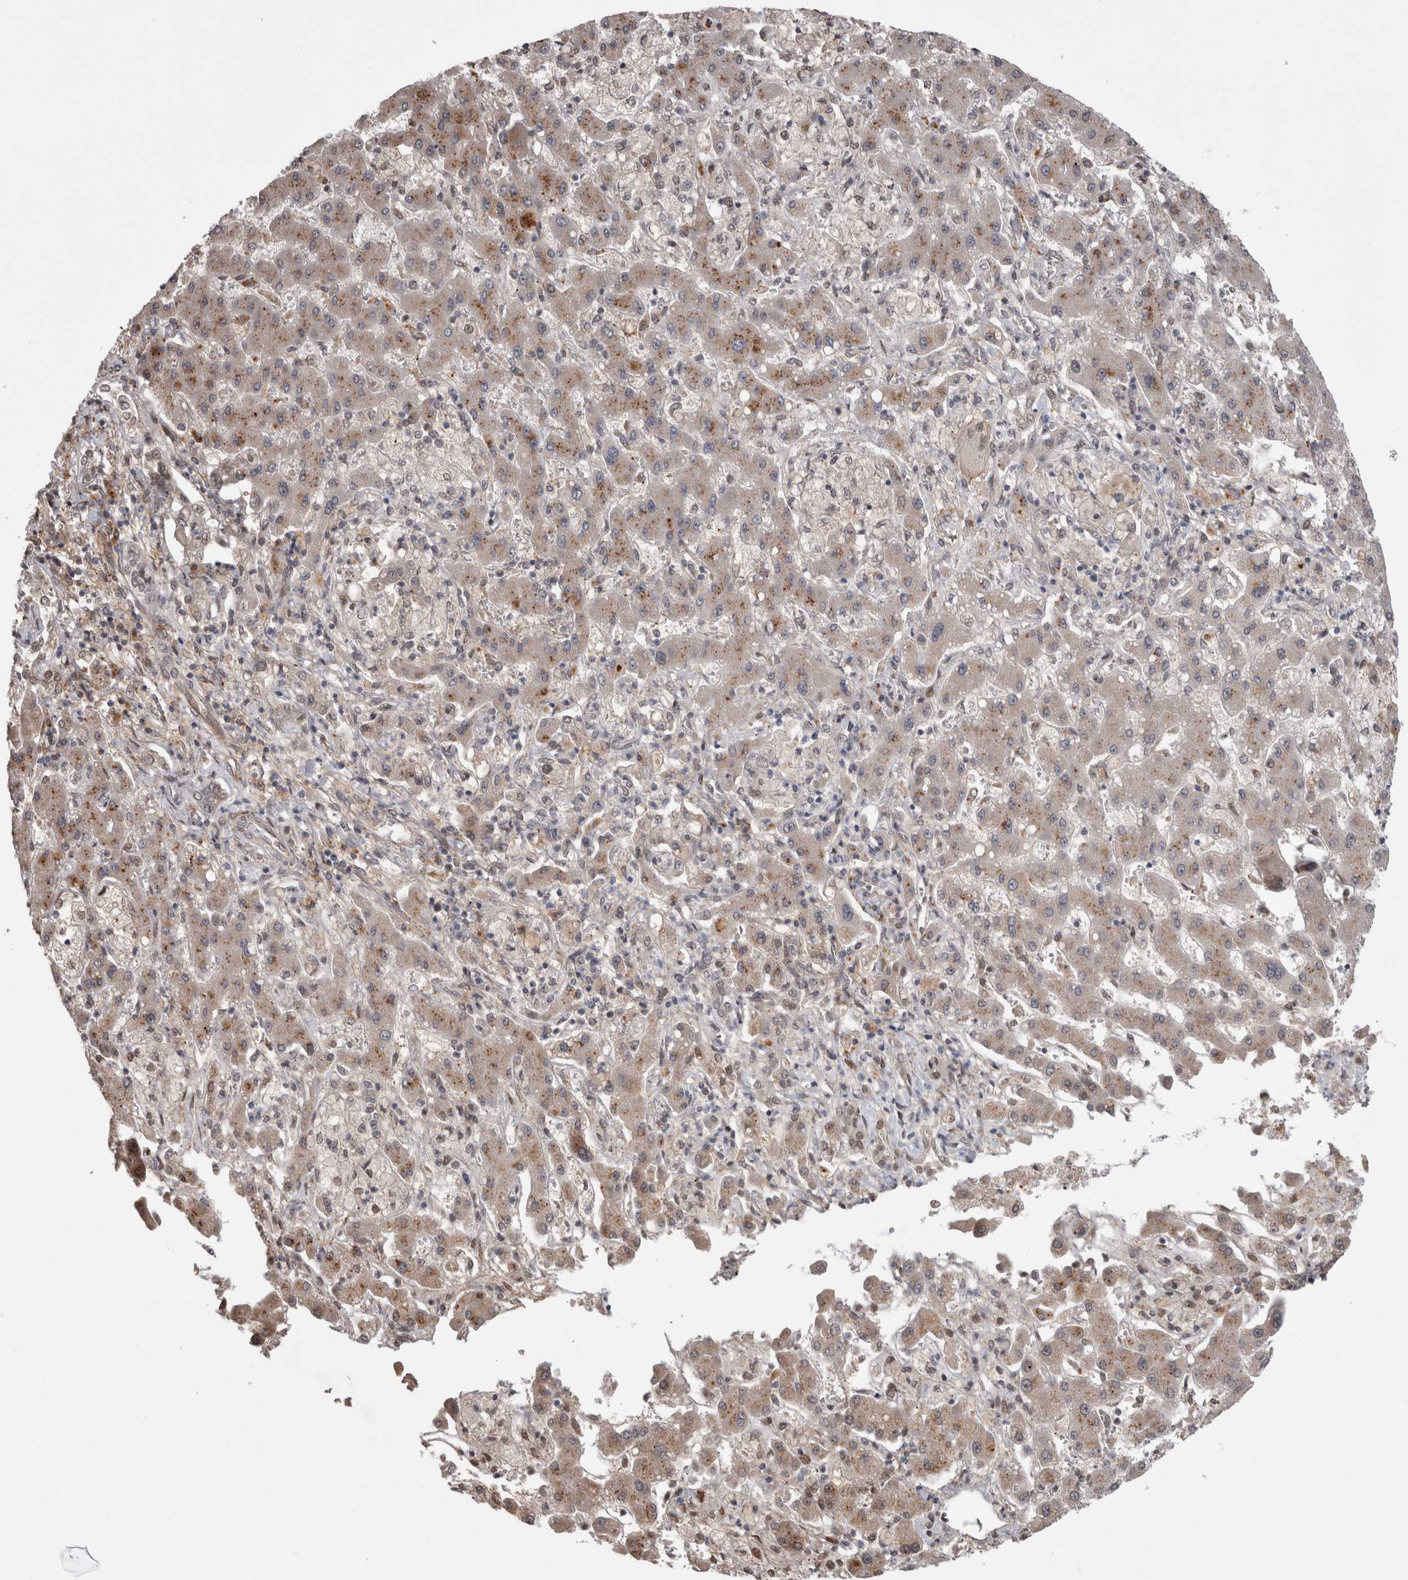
{"staining": {"intensity": "moderate", "quantity": "25%-75%", "location": "cytoplasmic/membranous"}, "tissue": "liver cancer", "cell_type": "Tumor cells", "image_type": "cancer", "snomed": [{"axis": "morphology", "description": "Cholangiocarcinoma"}, {"axis": "topography", "description": "Liver"}], "caption": "DAB (3,3'-diaminobenzidine) immunohistochemical staining of liver cholangiocarcinoma exhibits moderate cytoplasmic/membranous protein positivity in about 25%-75% of tumor cells.", "gene": "MTBP", "patient": {"sex": "male", "age": 50}}